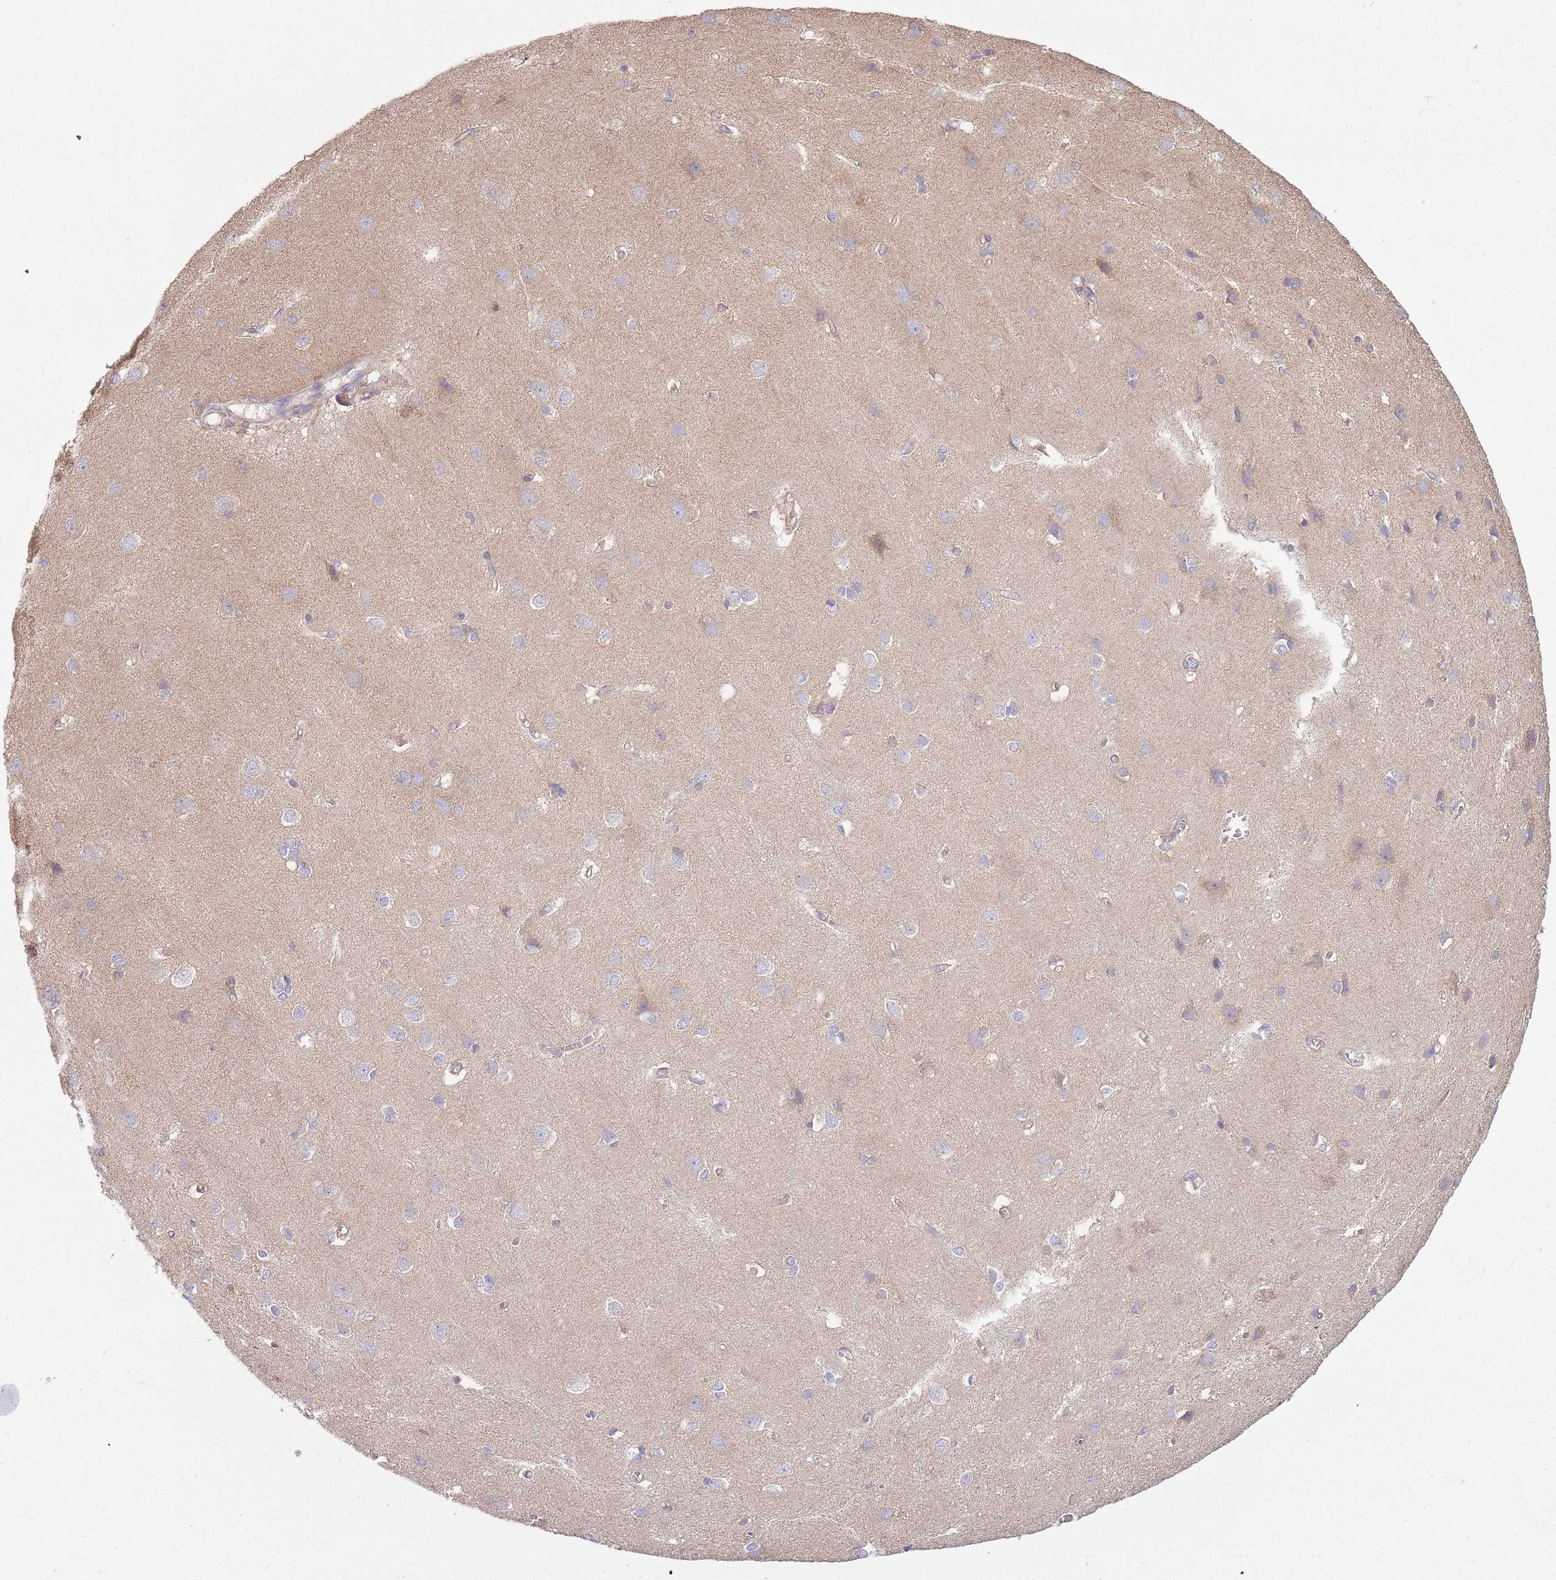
{"staining": {"intensity": "moderate", "quantity": "25%-75%", "location": "cytoplasmic/membranous"}, "tissue": "cerebral cortex", "cell_type": "Endothelial cells", "image_type": "normal", "snomed": [{"axis": "morphology", "description": "Normal tissue, NOS"}, {"axis": "topography", "description": "Cerebral cortex"}], "caption": "The immunohistochemical stain labels moderate cytoplasmic/membranous positivity in endothelial cells of normal cerebral cortex. The protein is shown in brown color, while the nuclei are stained blue.", "gene": "COQ5", "patient": {"sex": "male", "age": 37}}